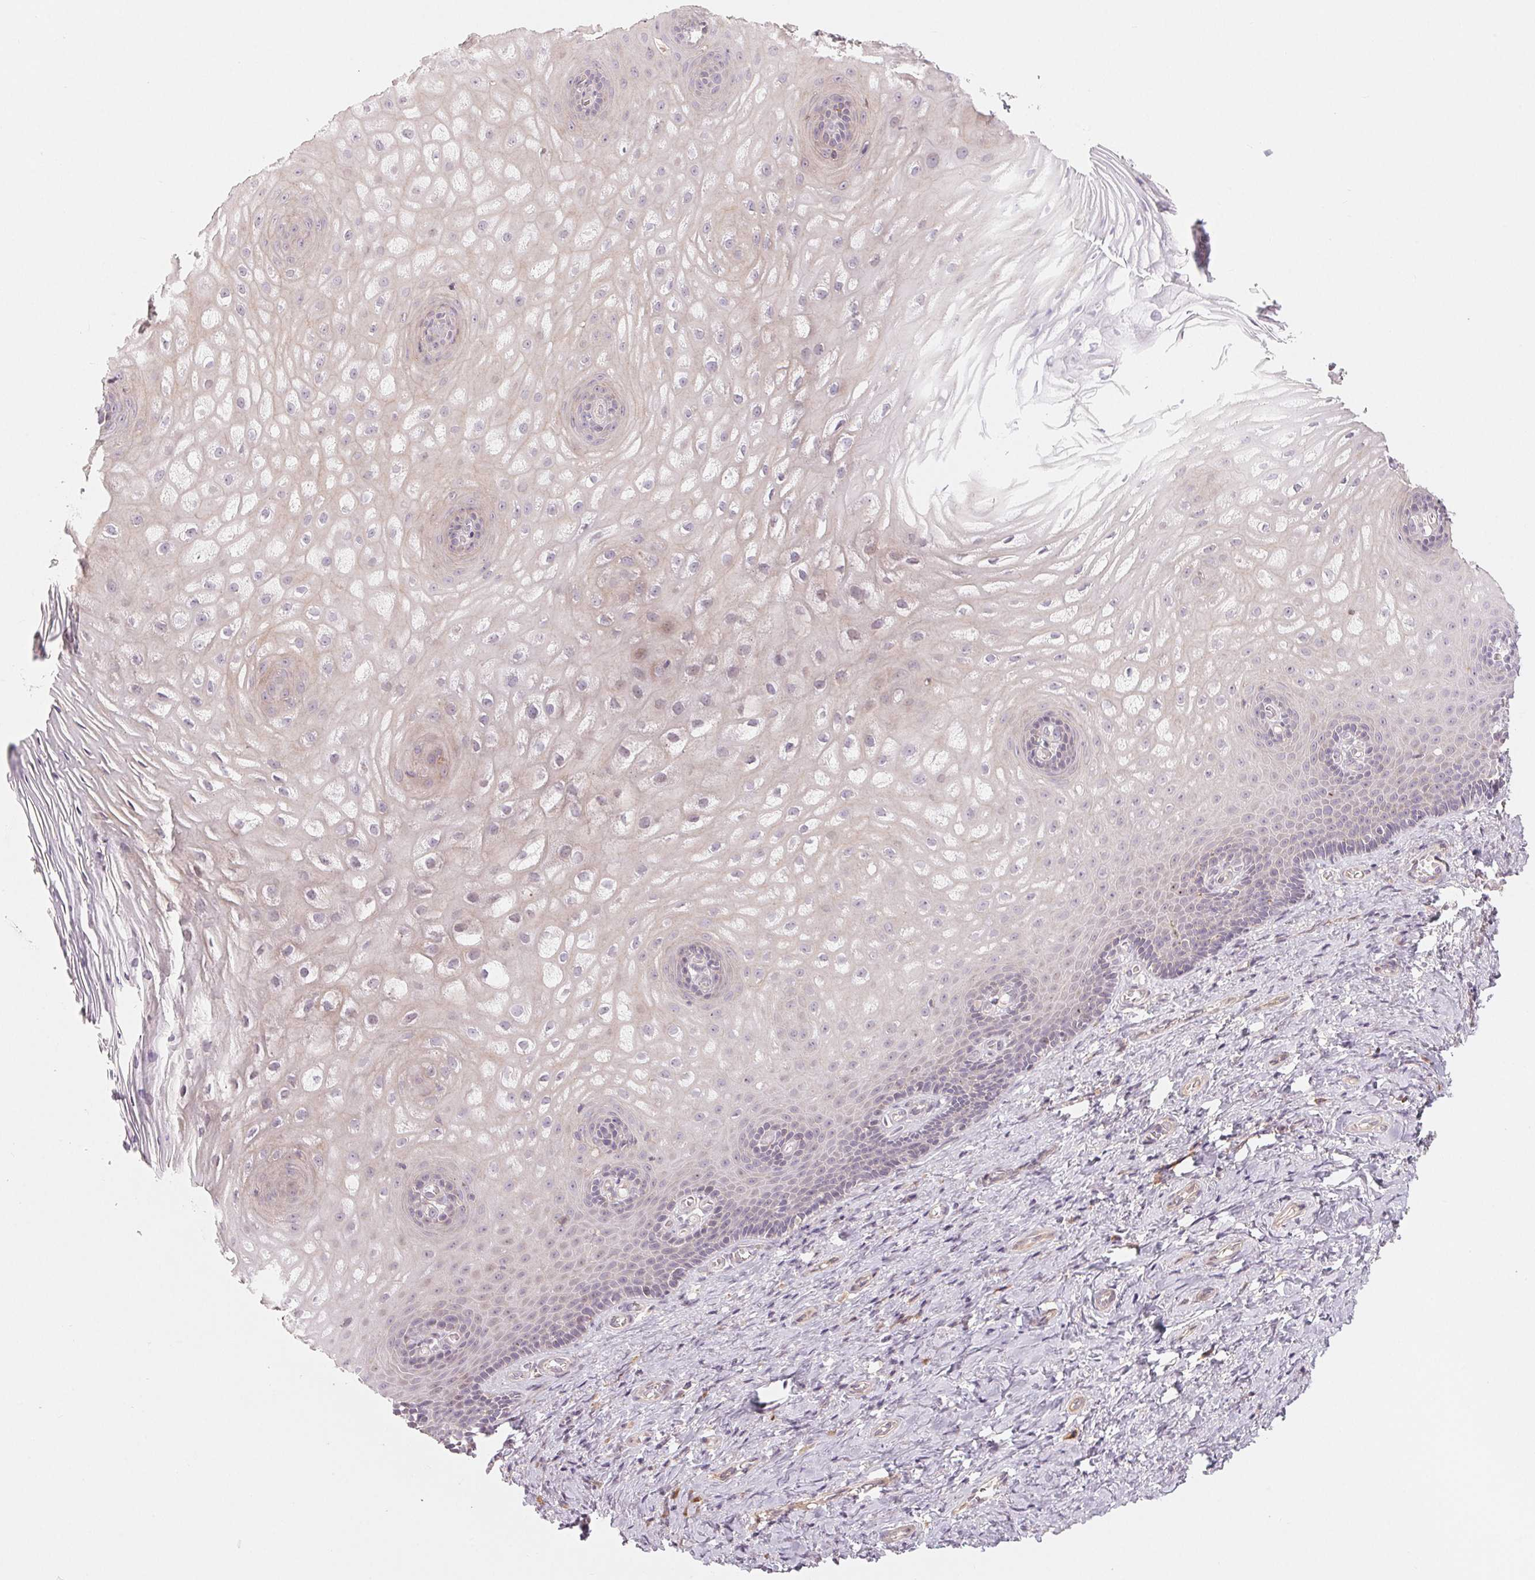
{"staining": {"intensity": "negative", "quantity": "none", "location": "none"}, "tissue": "vagina", "cell_type": "Squamous epithelial cells", "image_type": "normal", "snomed": [{"axis": "morphology", "description": "Normal tissue, NOS"}, {"axis": "topography", "description": "Vagina"}], "caption": "Immunohistochemical staining of benign vagina demonstrates no significant positivity in squamous epithelial cells. The staining is performed using DAB brown chromogen with nuclei counter-stained in using hematoxylin.", "gene": "DENND2C", "patient": {"sex": "female", "age": 83}}